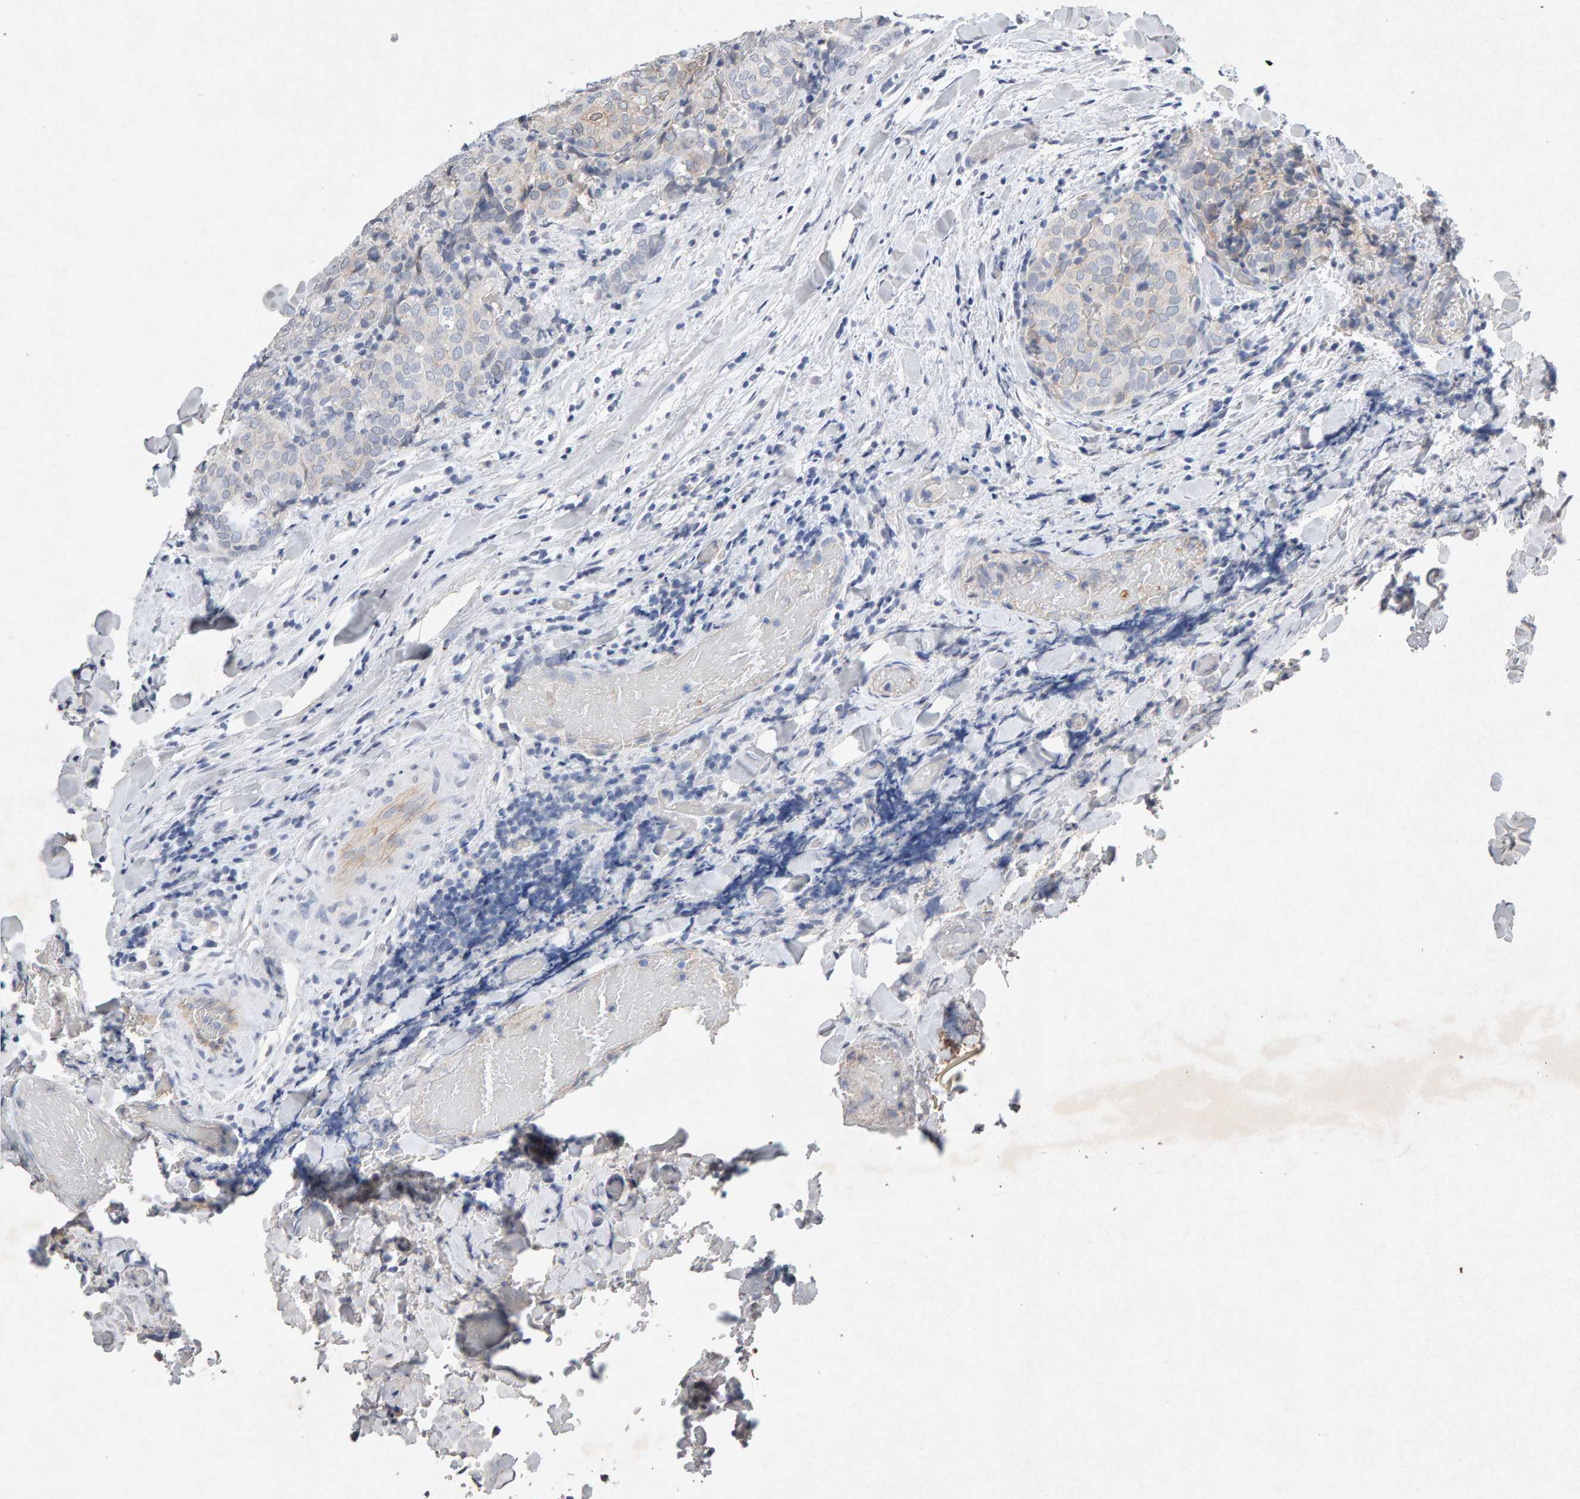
{"staining": {"intensity": "weak", "quantity": "<25%", "location": "cytoplasmic/membranous"}, "tissue": "thyroid cancer", "cell_type": "Tumor cells", "image_type": "cancer", "snomed": [{"axis": "morphology", "description": "Normal tissue, NOS"}, {"axis": "morphology", "description": "Papillary adenocarcinoma, NOS"}, {"axis": "topography", "description": "Thyroid gland"}], "caption": "Immunohistochemical staining of human thyroid cancer displays no significant staining in tumor cells.", "gene": "PTPRM", "patient": {"sex": "female", "age": 30}}